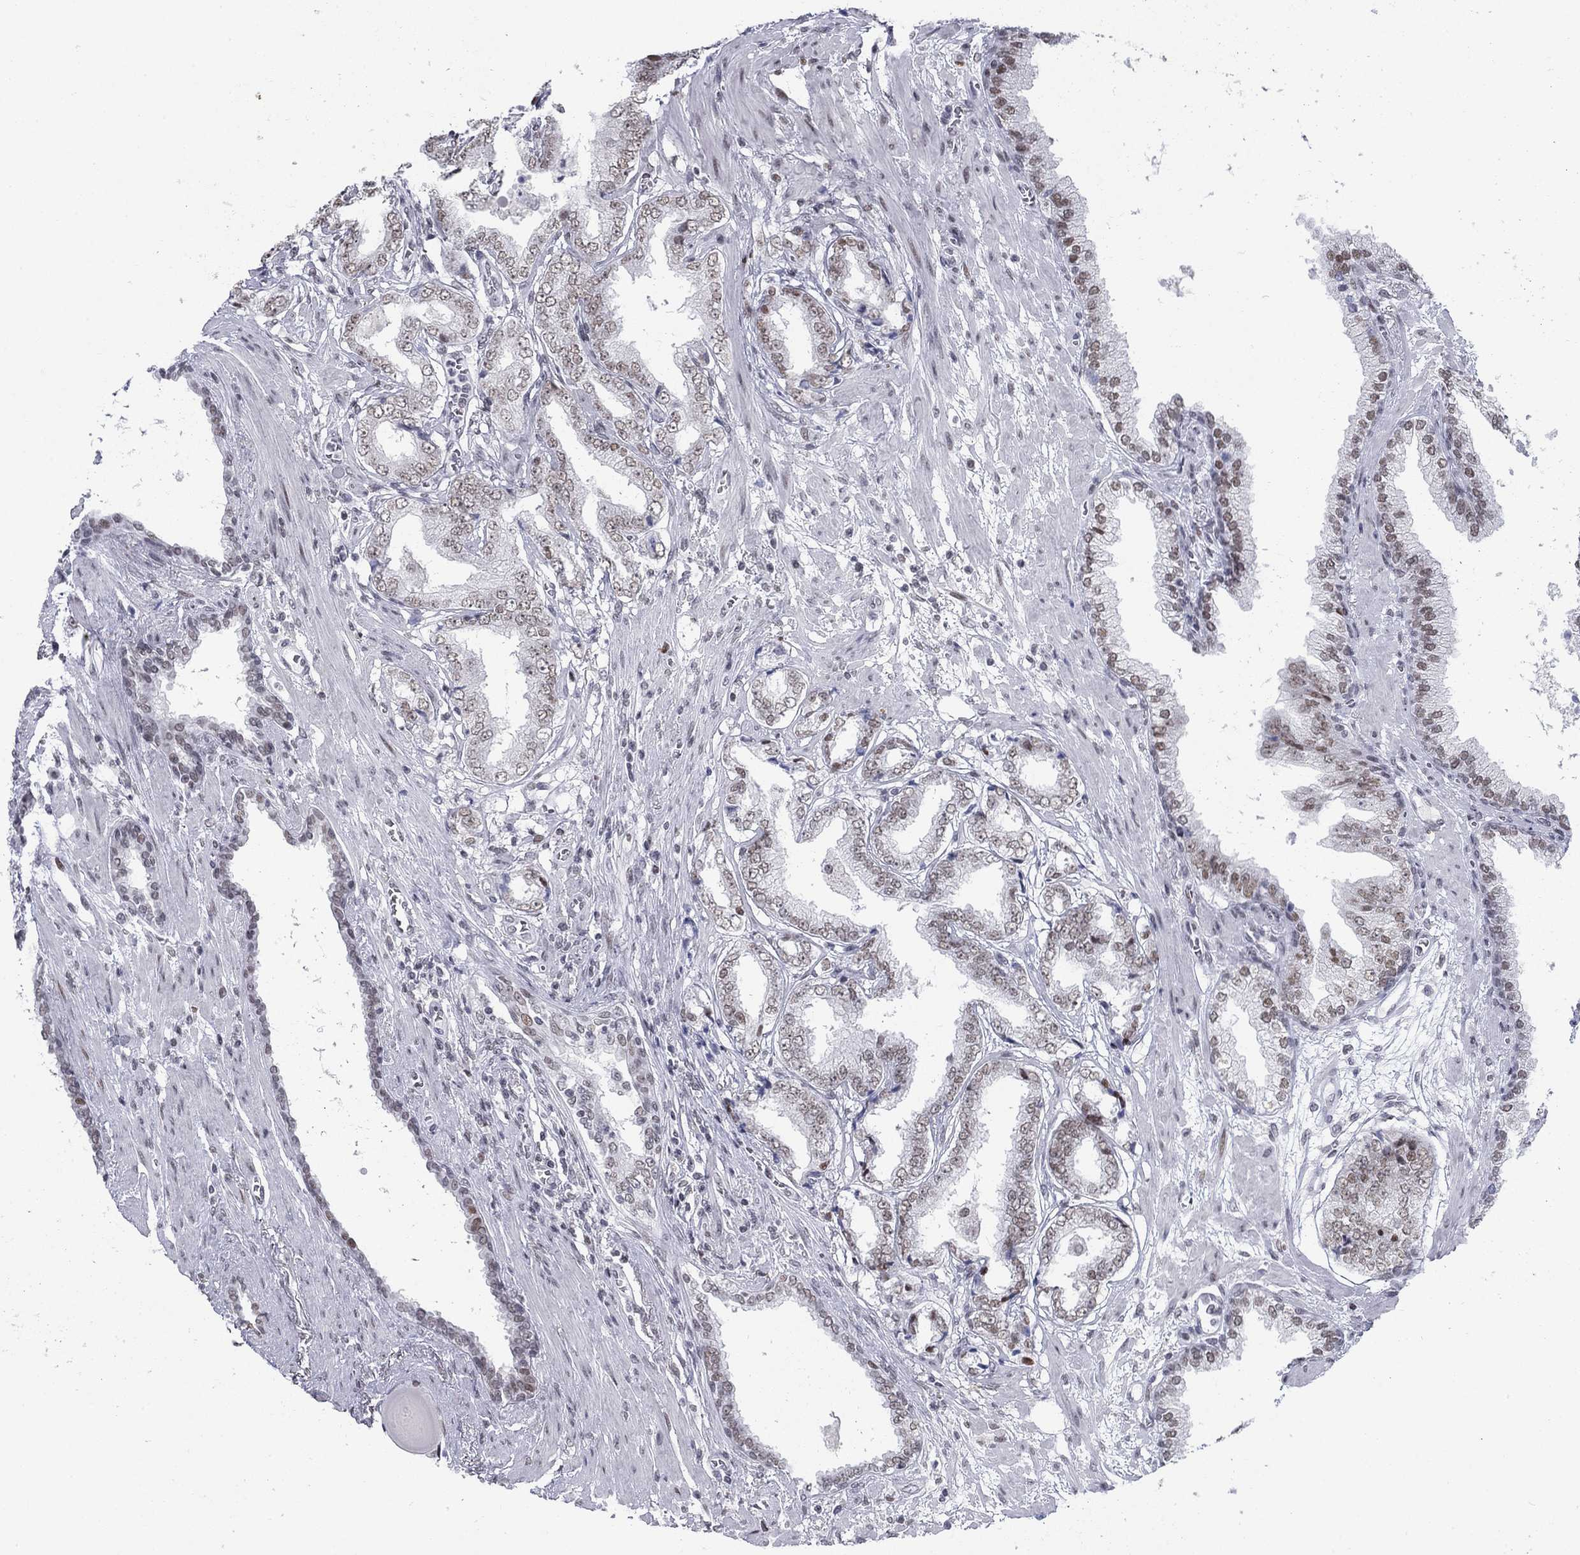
{"staining": {"intensity": "weak", "quantity": "25%-75%", "location": "nuclear"}, "tissue": "prostate cancer", "cell_type": "Tumor cells", "image_type": "cancer", "snomed": [{"axis": "morphology", "description": "Adenocarcinoma, Low grade"}, {"axis": "topography", "description": "Prostate"}], "caption": "The histopathology image displays immunohistochemical staining of prostate cancer. There is weak nuclear positivity is present in approximately 25%-75% of tumor cells.", "gene": "NPAS3", "patient": {"sex": "male", "age": 69}}